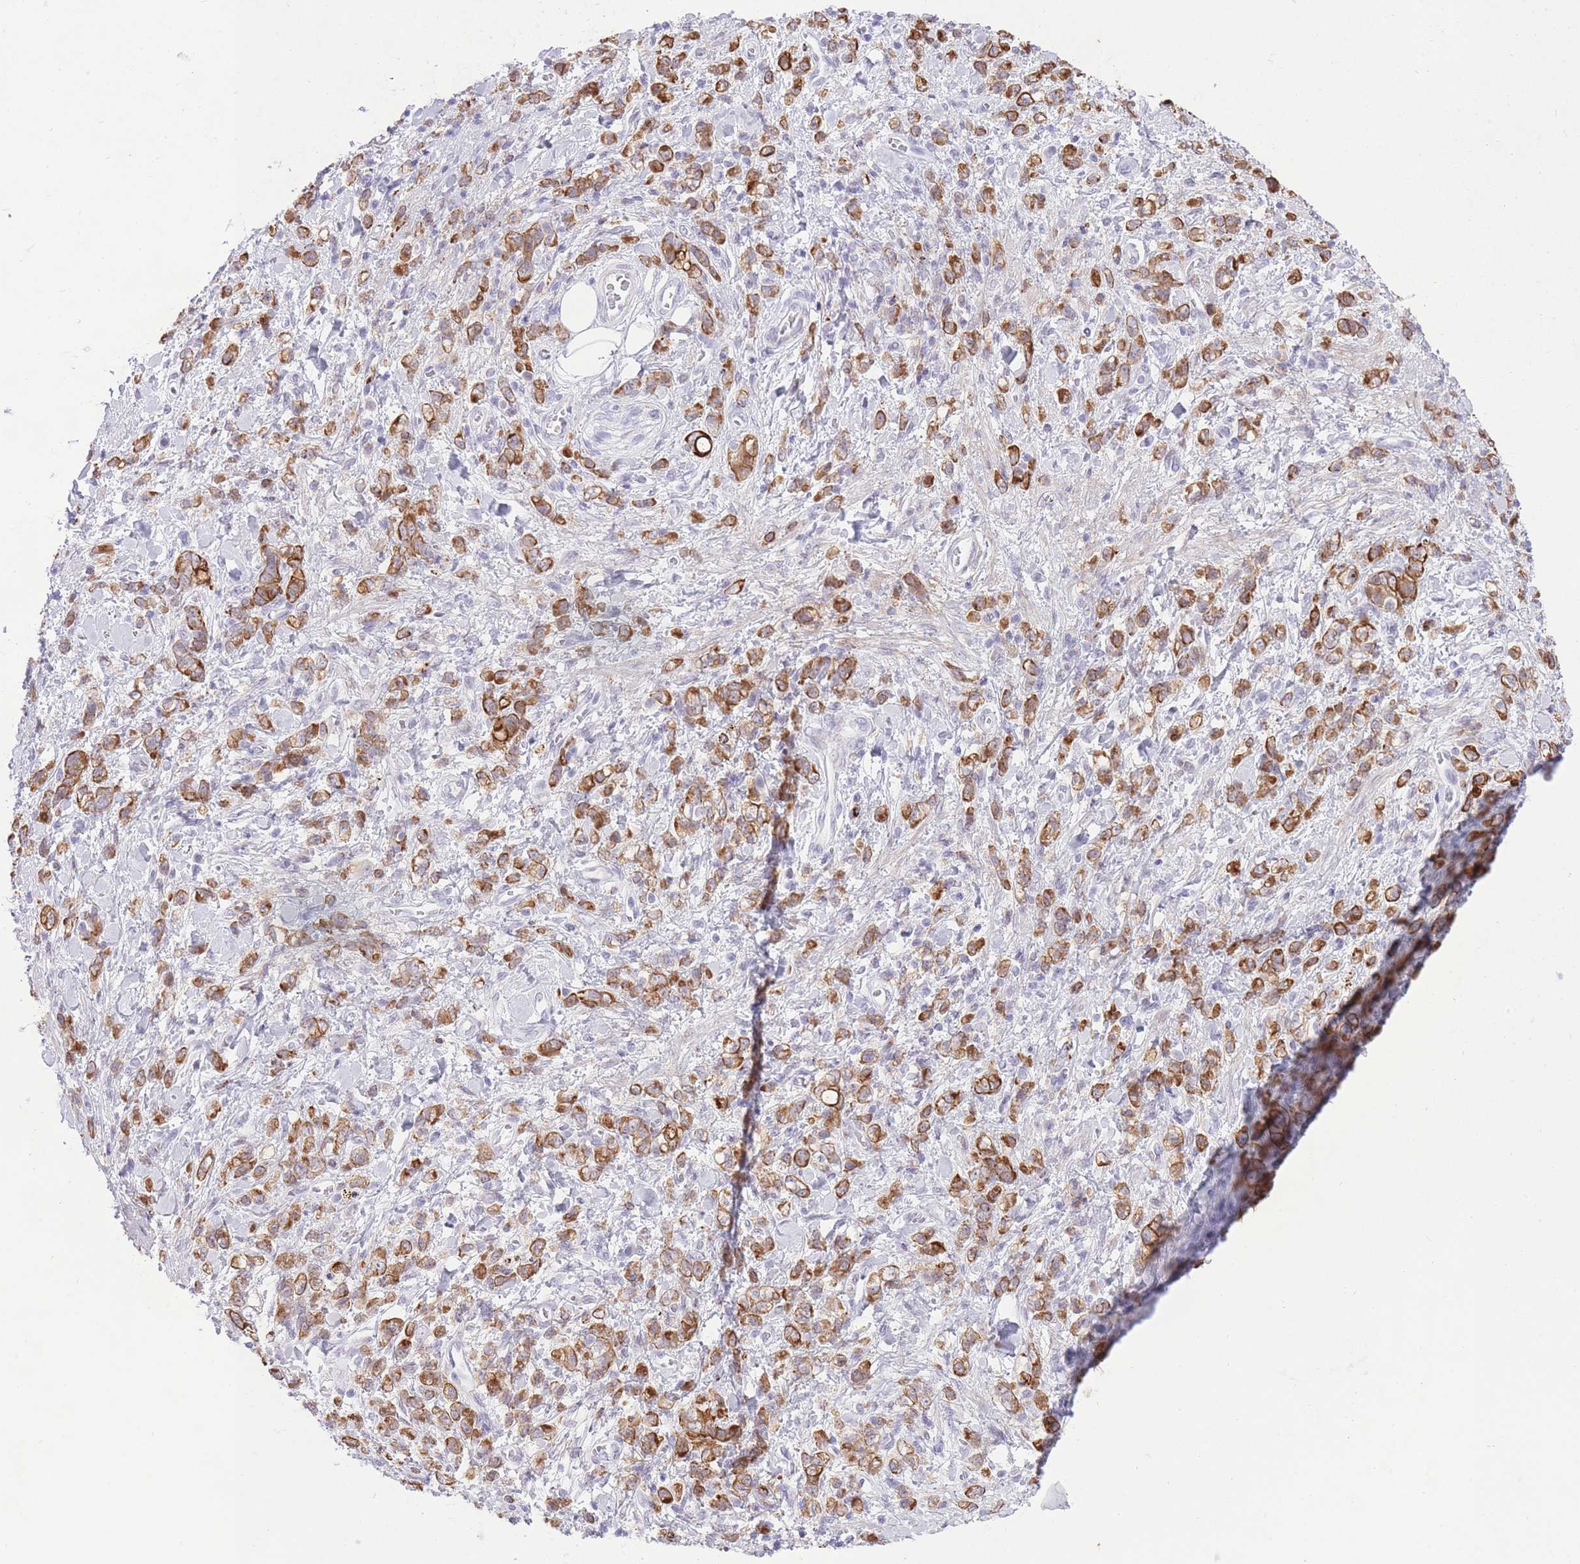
{"staining": {"intensity": "strong", "quantity": ">75%", "location": "cytoplasmic/membranous"}, "tissue": "stomach cancer", "cell_type": "Tumor cells", "image_type": "cancer", "snomed": [{"axis": "morphology", "description": "Adenocarcinoma, NOS"}, {"axis": "topography", "description": "Stomach"}], "caption": "This image displays stomach cancer (adenocarcinoma) stained with immunohistochemistry (IHC) to label a protein in brown. The cytoplasmic/membranous of tumor cells show strong positivity for the protein. Nuclei are counter-stained blue.", "gene": "MEIS3", "patient": {"sex": "male", "age": 77}}